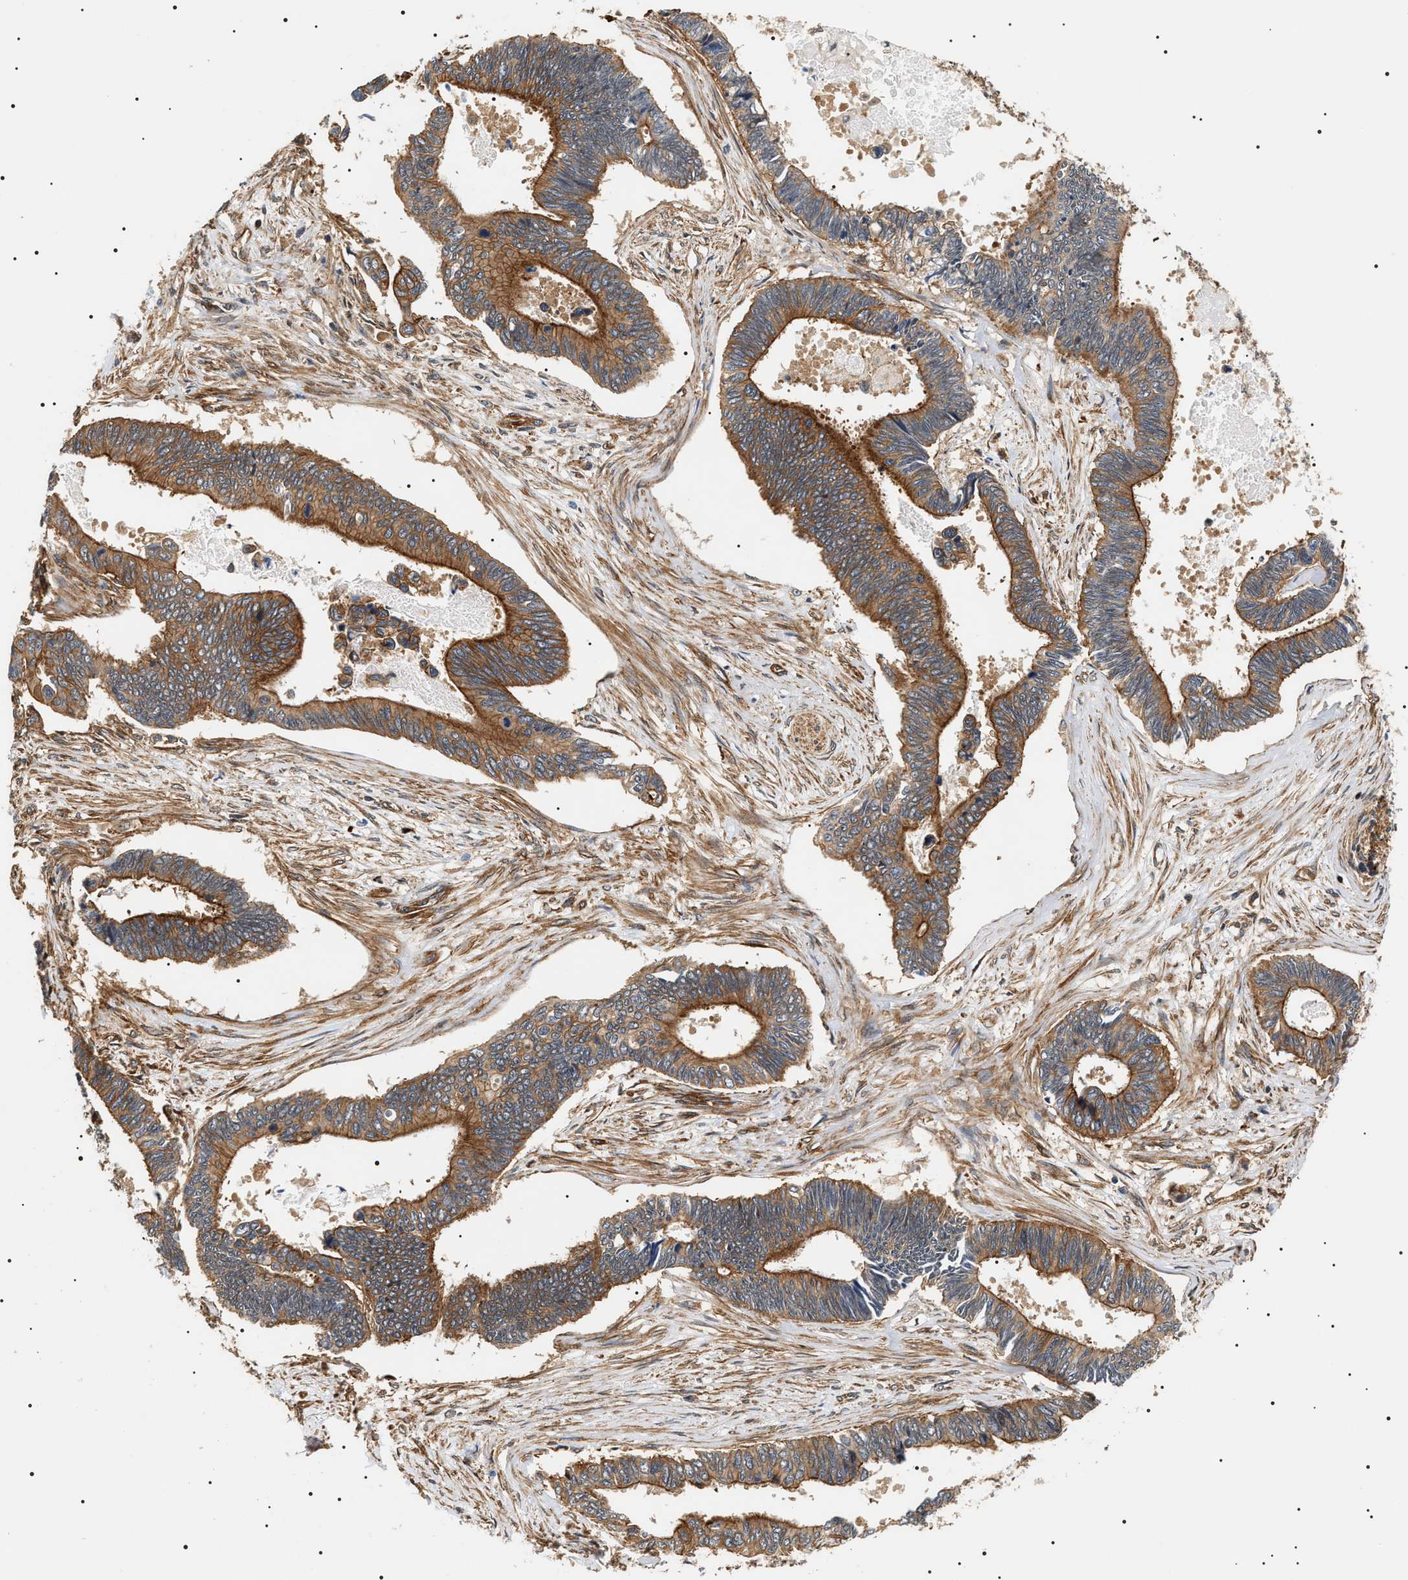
{"staining": {"intensity": "strong", "quantity": ">75%", "location": "cytoplasmic/membranous"}, "tissue": "pancreatic cancer", "cell_type": "Tumor cells", "image_type": "cancer", "snomed": [{"axis": "morphology", "description": "Adenocarcinoma, NOS"}, {"axis": "topography", "description": "Pancreas"}], "caption": "This image reveals IHC staining of human pancreatic cancer, with high strong cytoplasmic/membranous positivity in about >75% of tumor cells.", "gene": "SH3GLB2", "patient": {"sex": "female", "age": 70}}